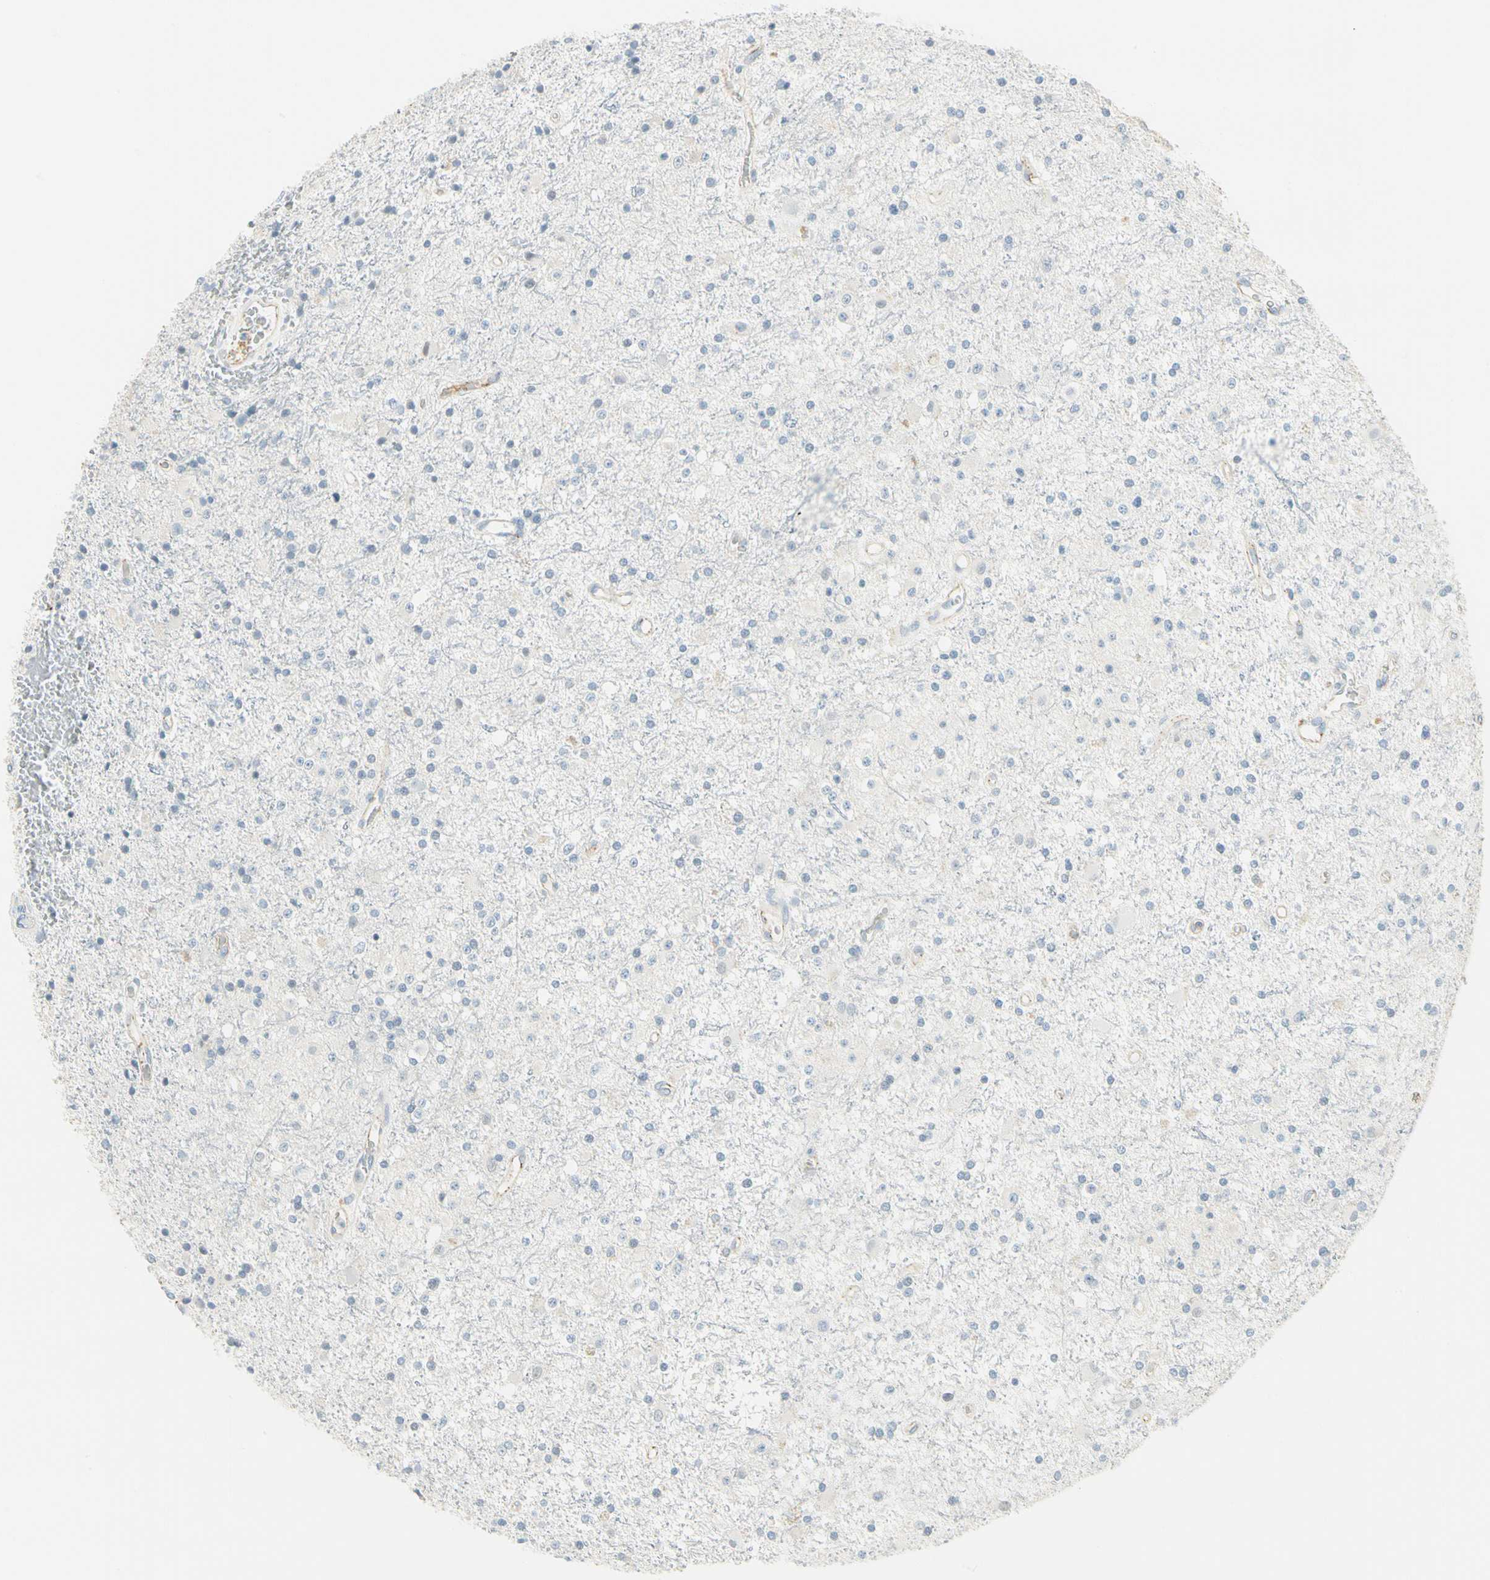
{"staining": {"intensity": "weak", "quantity": "<25%", "location": "cytoplasmic/membranous"}, "tissue": "glioma", "cell_type": "Tumor cells", "image_type": "cancer", "snomed": [{"axis": "morphology", "description": "Glioma, malignant, Low grade"}, {"axis": "topography", "description": "Brain"}], "caption": "Immunohistochemical staining of human malignant low-grade glioma shows no significant positivity in tumor cells.", "gene": "VPS9D1", "patient": {"sex": "male", "age": 58}}